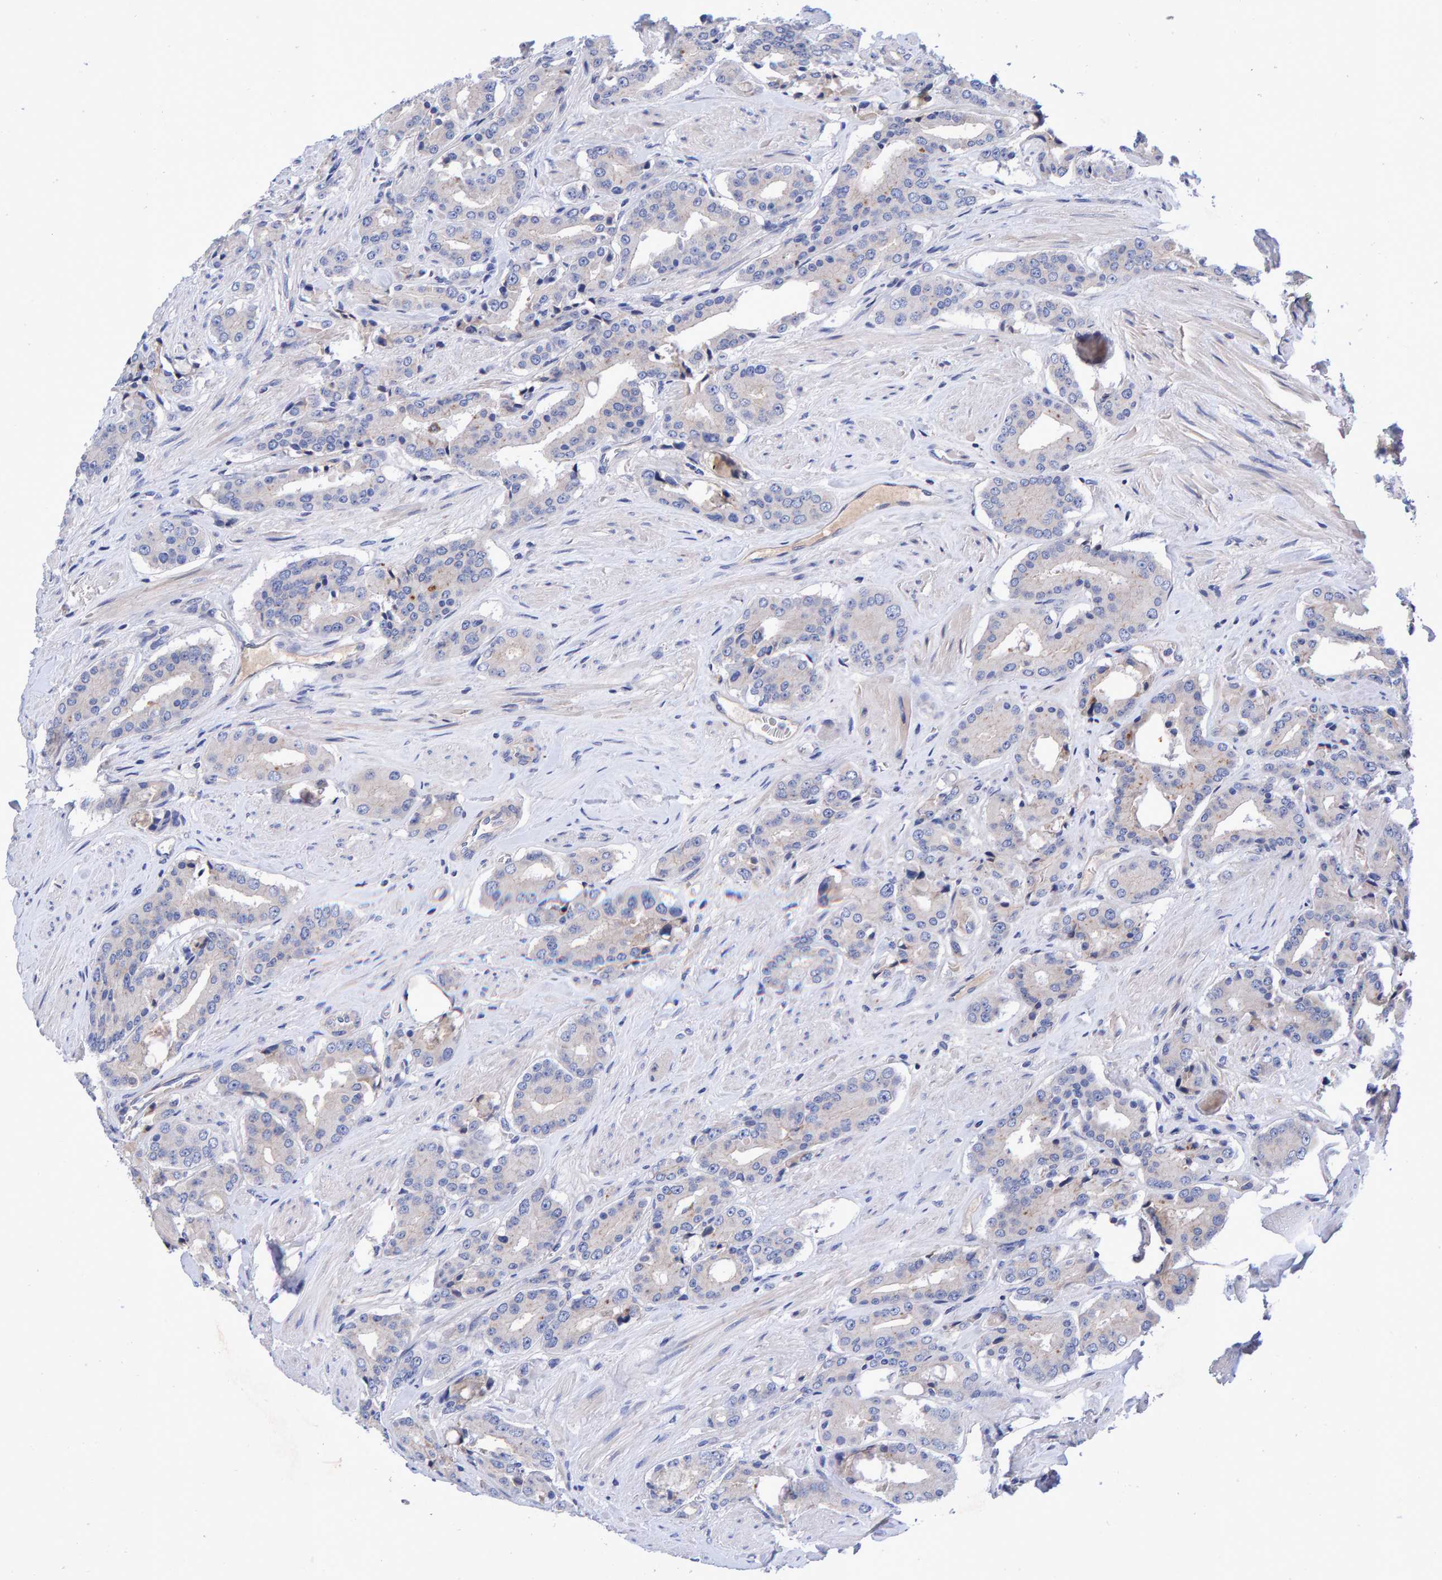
{"staining": {"intensity": "negative", "quantity": "none", "location": "none"}, "tissue": "prostate cancer", "cell_type": "Tumor cells", "image_type": "cancer", "snomed": [{"axis": "morphology", "description": "Adenocarcinoma, High grade"}, {"axis": "topography", "description": "Prostate"}], "caption": "Immunohistochemical staining of human prostate cancer shows no significant positivity in tumor cells.", "gene": "EFR3A", "patient": {"sex": "male", "age": 71}}